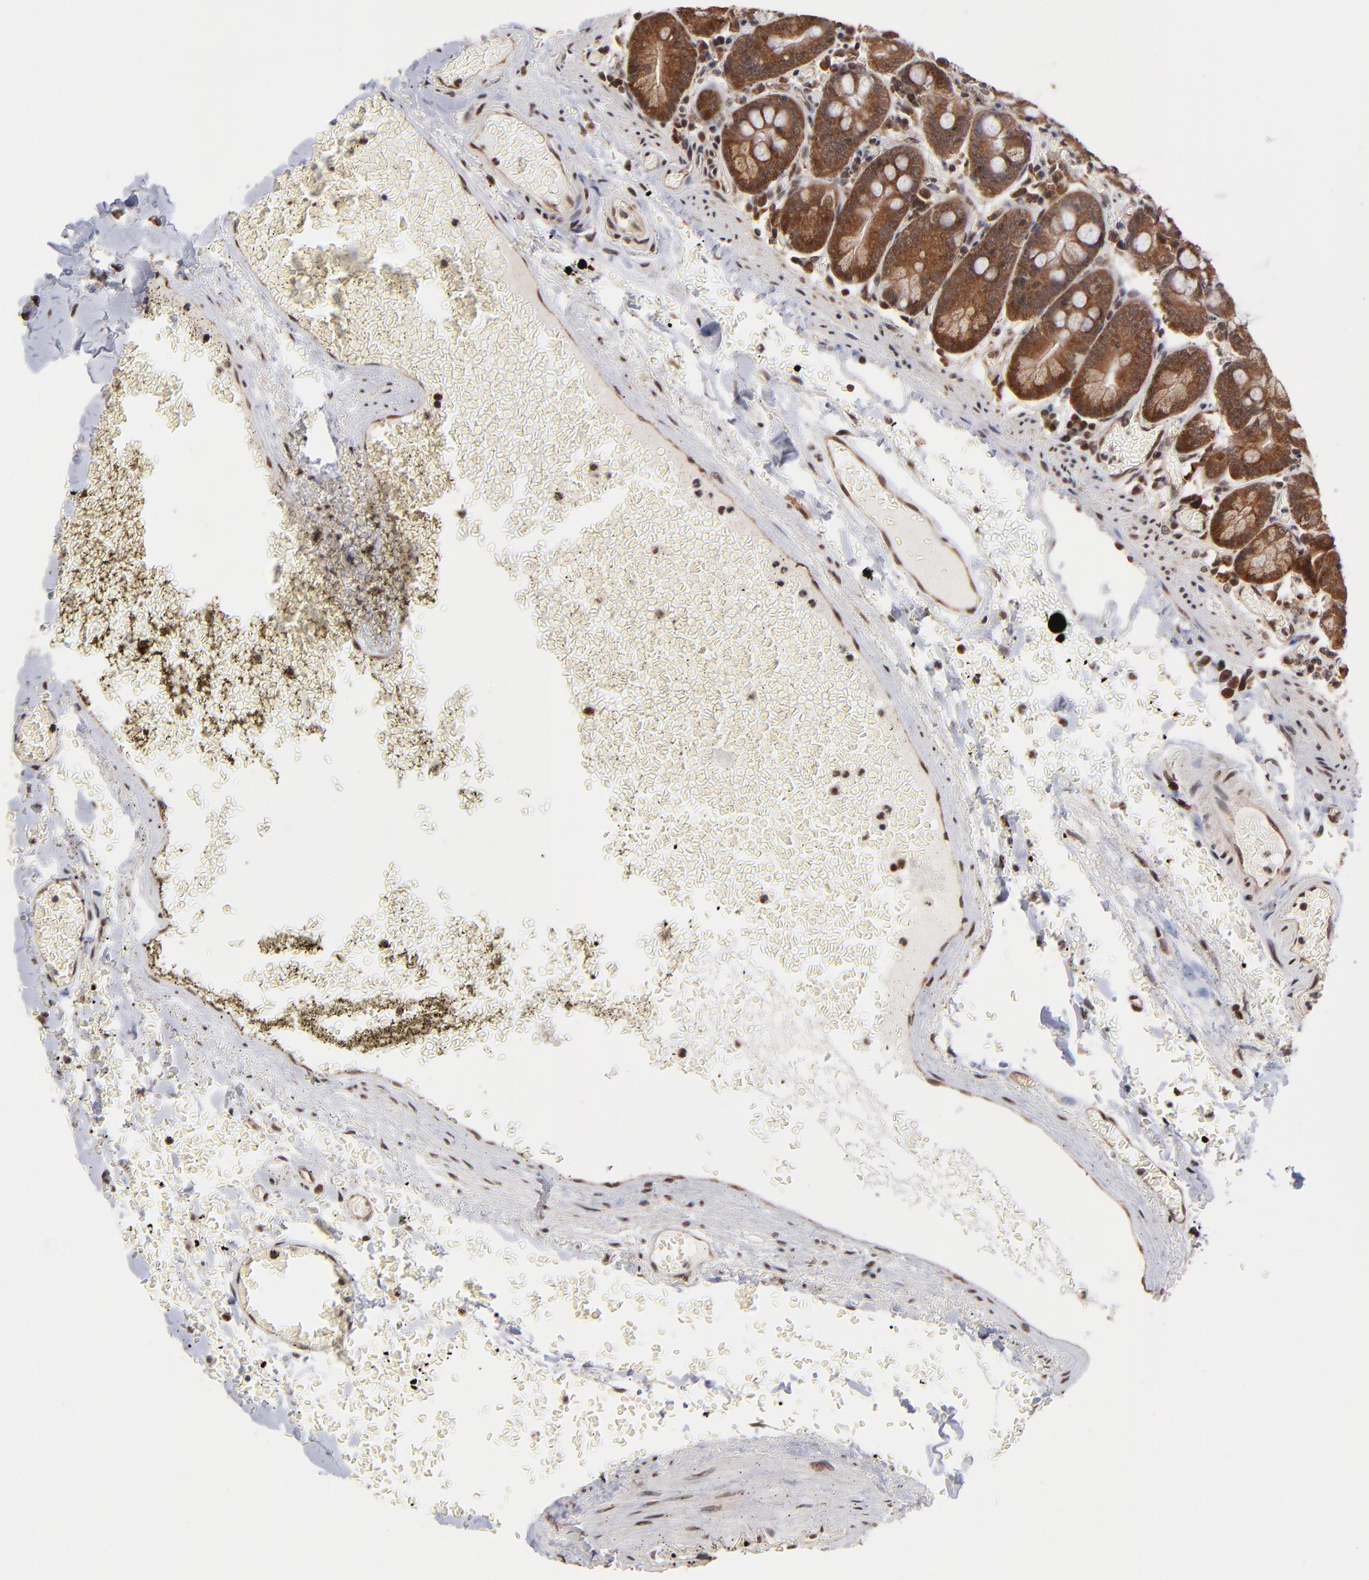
{"staining": {"intensity": "moderate", "quantity": ">75%", "location": "cytoplasmic/membranous"}, "tissue": "small intestine", "cell_type": "Glandular cells", "image_type": "normal", "snomed": [{"axis": "morphology", "description": "Normal tissue, NOS"}, {"axis": "topography", "description": "Small intestine"}], "caption": "Human small intestine stained for a protein (brown) demonstrates moderate cytoplasmic/membranous positive expression in approximately >75% of glandular cells.", "gene": "BRPF1", "patient": {"sex": "male", "age": 71}}